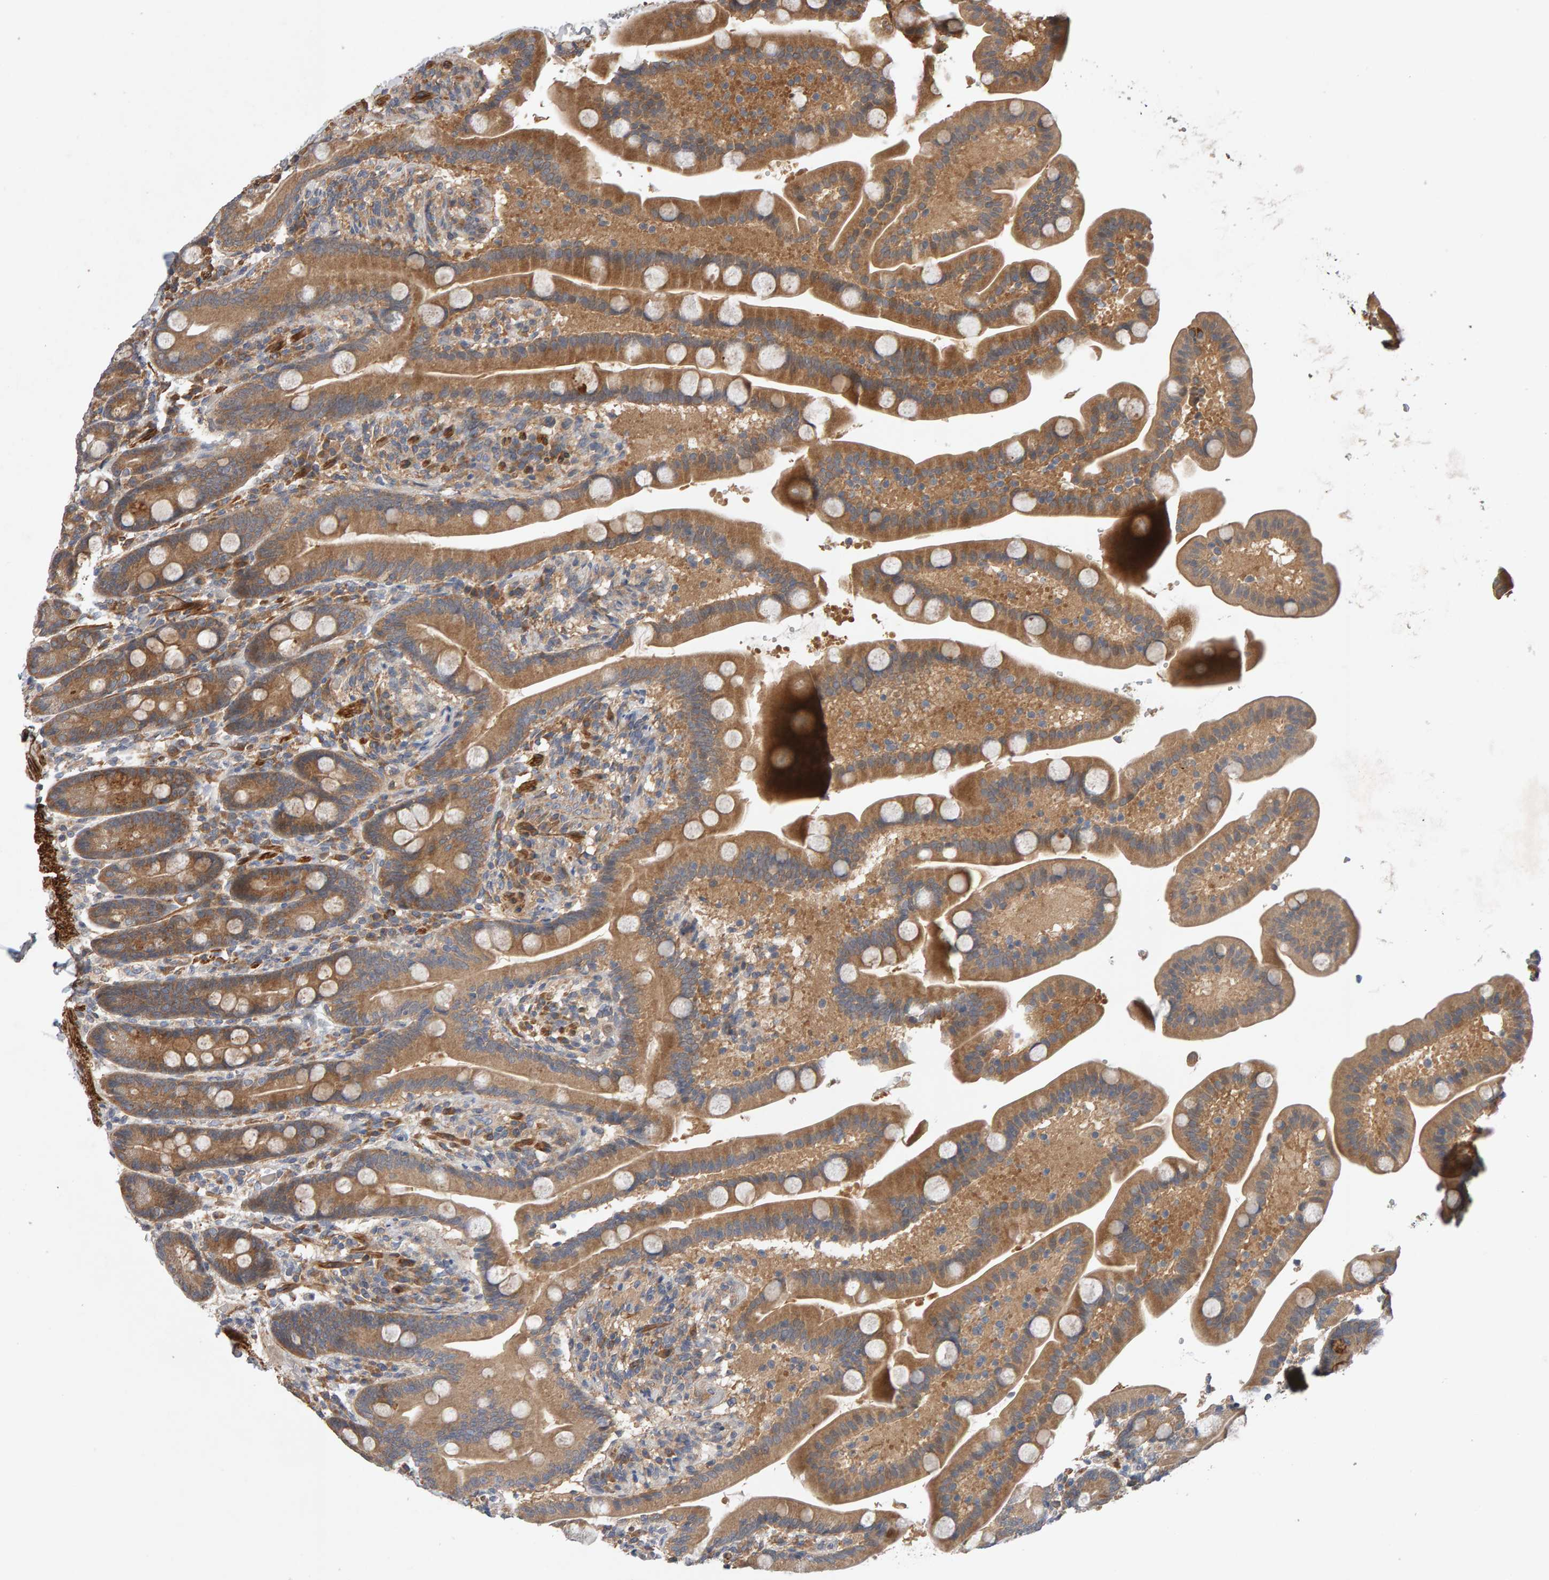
{"staining": {"intensity": "moderate", "quantity": ">75%", "location": "cytoplasmic/membranous"}, "tissue": "duodenum", "cell_type": "Glandular cells", "image_type": "normal", "snomed": [{"axis": "morphology", "description": "Normal tissue, NOS"}, {"axis": "topography", "description": "Duodenum"}], "caption": "A high-resolution photomicrograph shows immunohistochemistry (IHC) staining of unremarkable duodenum, which exhibits moderate cytoplasmic/membranous staining in approximately >75% of glandular cells.", "gene": "RNF19A", "patient": {"sex": "male", "age": 54}}